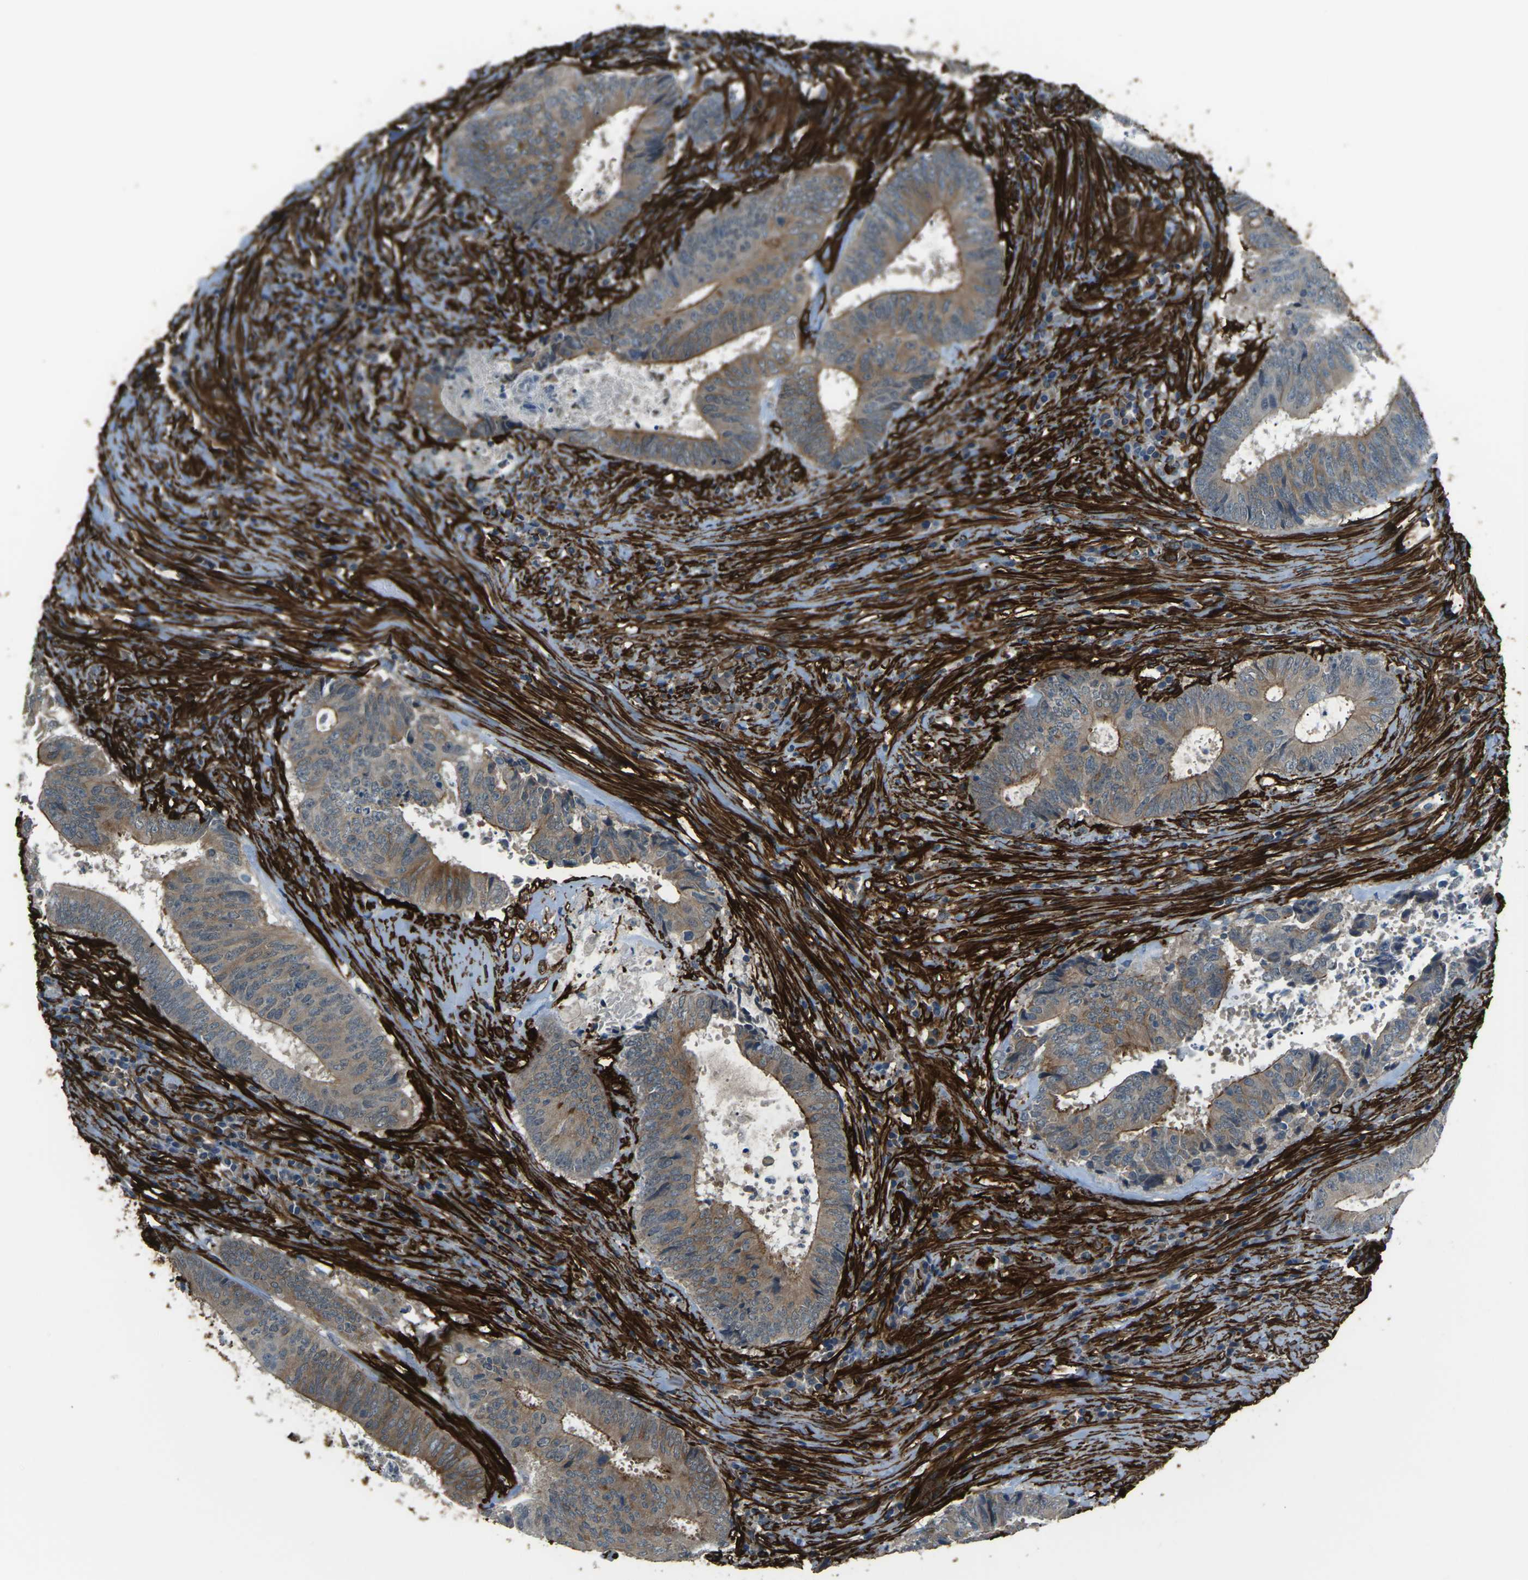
{"staining": {"intensity": "moderate", "quantity": ">75%", "location": "cytoplasmic/membranous"}, "tissue": "colorectal cancer", "cell_type": "Tumor cells", "image_type": "cancer", "snomed": [{"axis": "morphology", "description": "Adenocarcinoma, NOS"}, {"axis": "topography", "description": "Rectum"}], "caption": "Tumor cells demonstrate moderate cytoplasmic/membranous staining in about >75% of cells in adenocarcinoma (colorectal).", "gene": "GRAMD1C", "patient": {"sex": "male", "age": 72}}